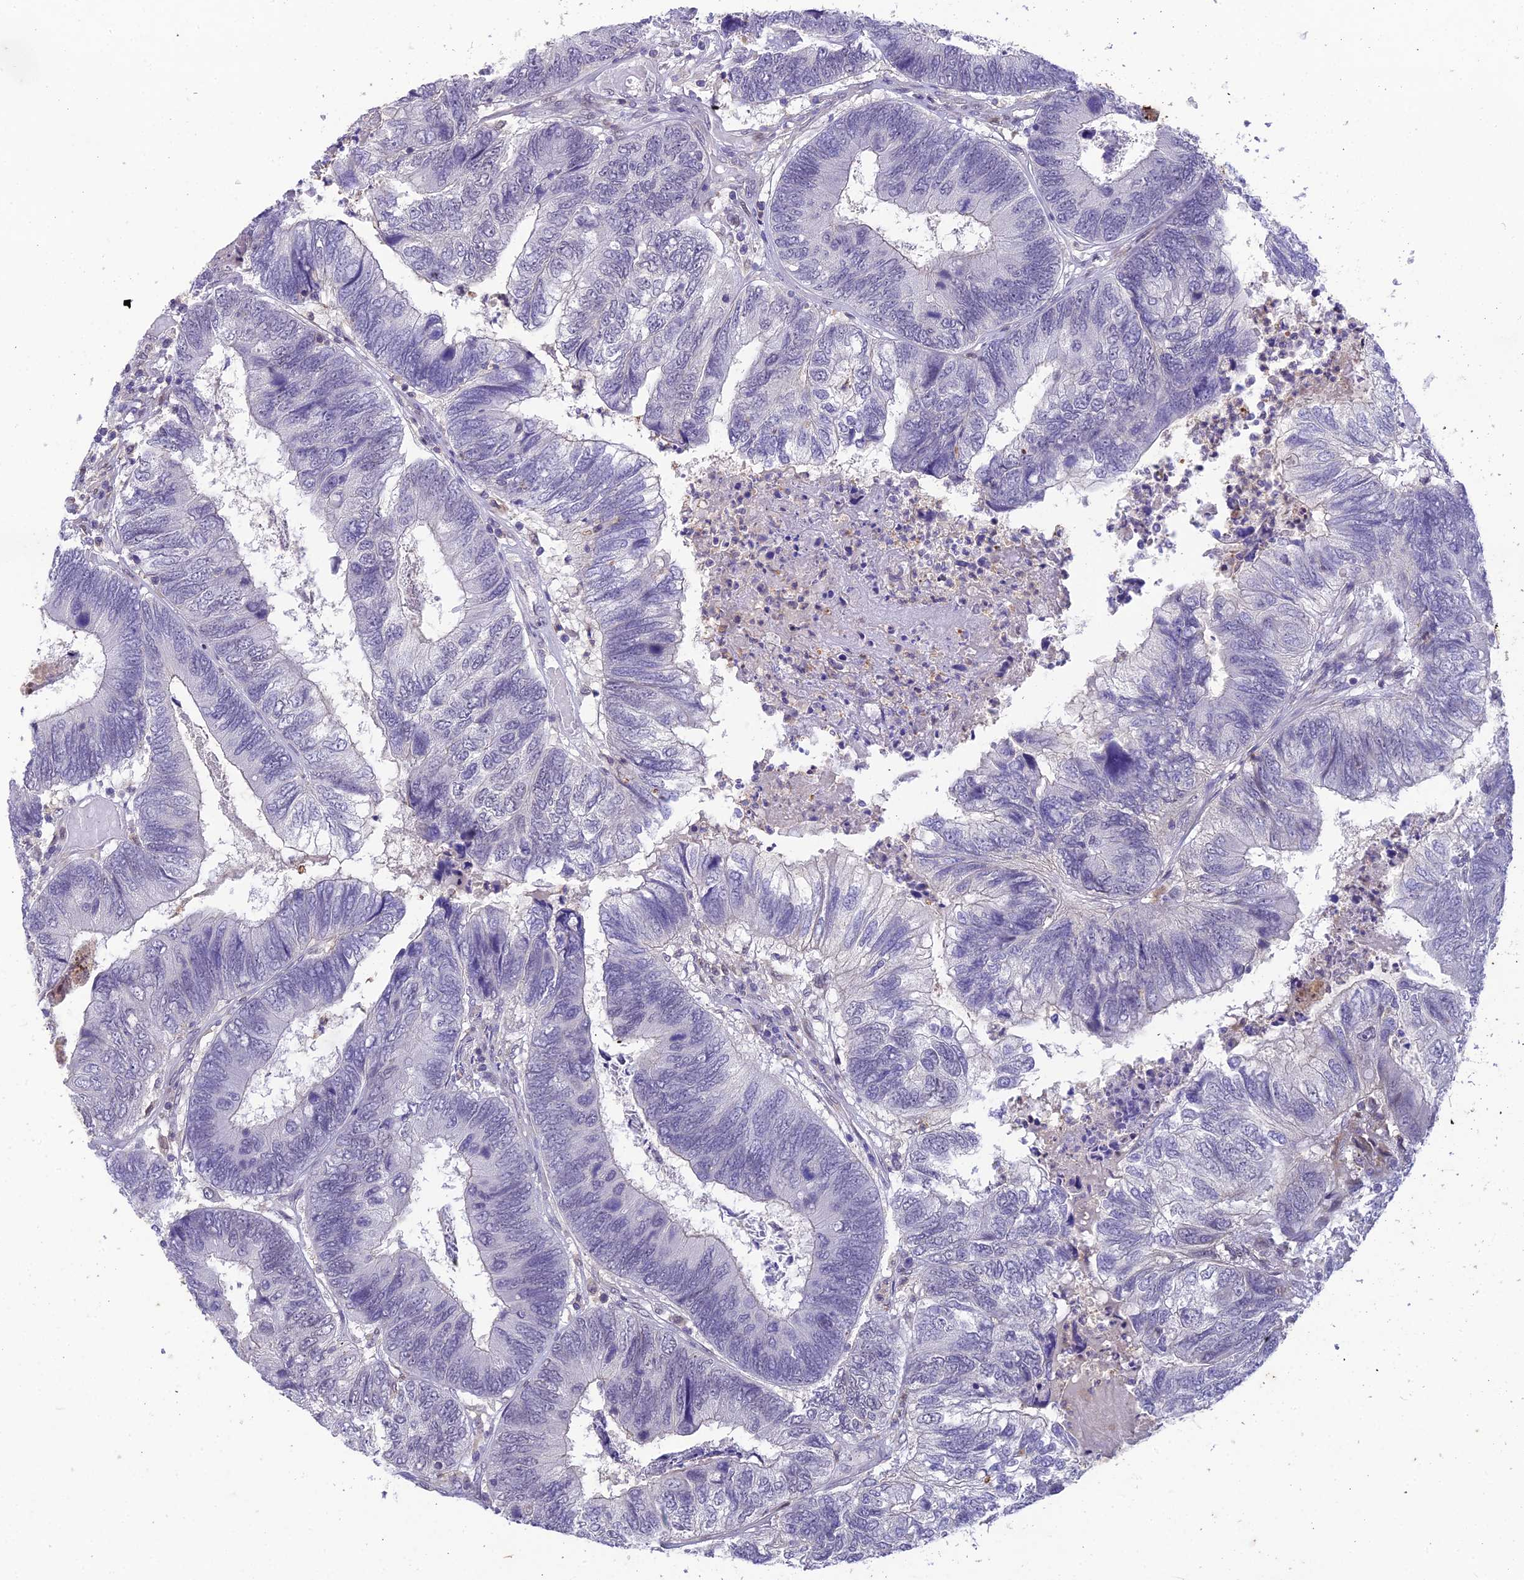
{"staining": {"intensity": "negative", "quantity": "none", "location": "none"}, "tissue": "colorectal cancer", "cell_type": "Tumor cells", "image_type": "cancer", "snomed": [{"axis": "morphology", "description": "Adenocarcinoma, NOS"}, {"axis": "topography", "description": "Colon"}], "caption": "Tumor cells are negative for protein expression in human colorectal cancer.", "gene": "BMT2", "patient": {"sex": "female", "age": 67}}